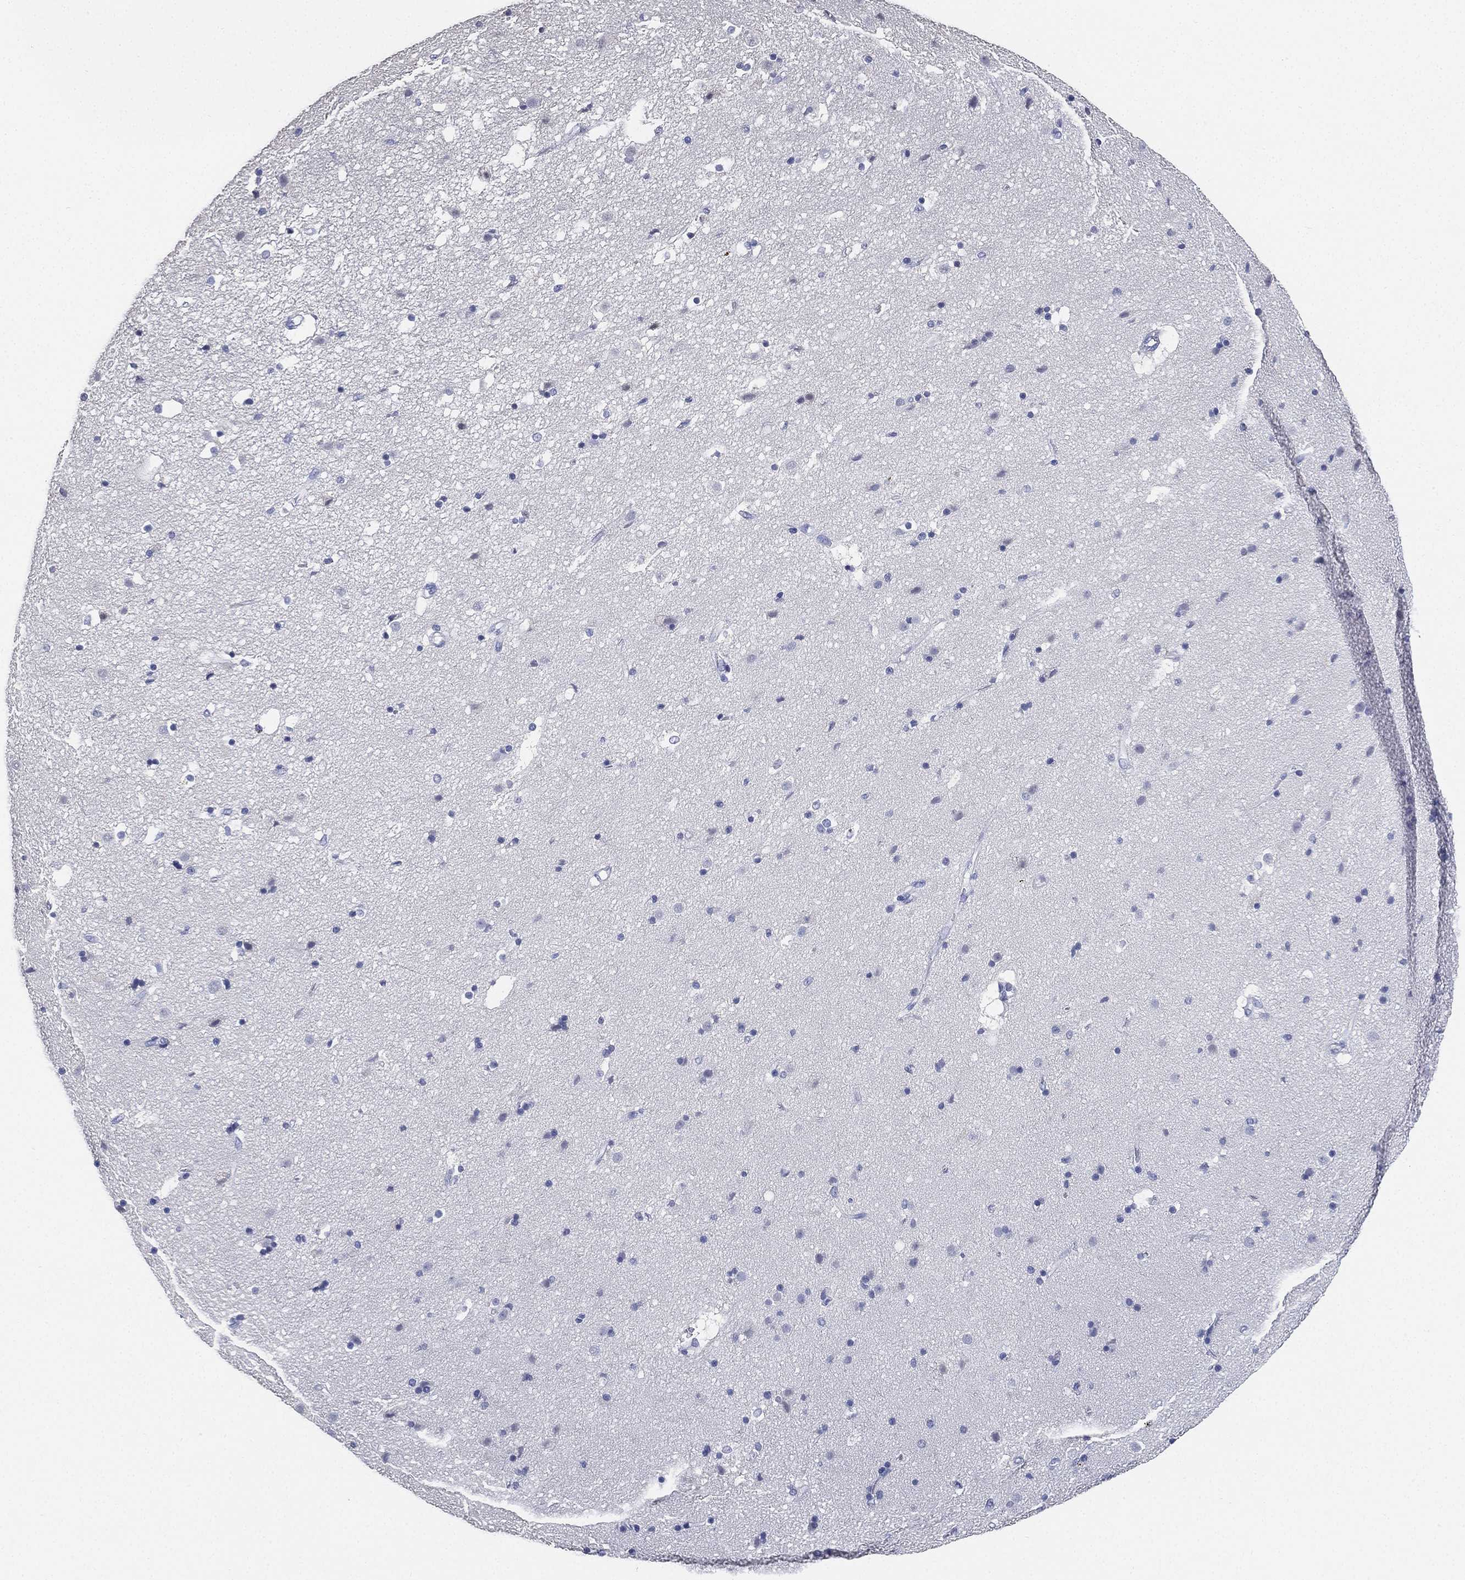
{"staining": {"intensity": "negative", "quantity": "none", "location": "none"}, "tissue": "caudate", "cell_type": "Glial cells", "image_type": "normal", "snomed": [{"axis": "morphology", "description": "Normal tissue, NOS"}, {"axis": "topography", "description": "Lateral ventricle wall"}], "caption": "This histopathology image is of normal caudate stained with immunohistochemistry to label a protein in brown with the nuclei are counter-stained blue. There is no expression in glial cells.", "gene": "IYD", "patient": {"sex": "male", "age": 54}}